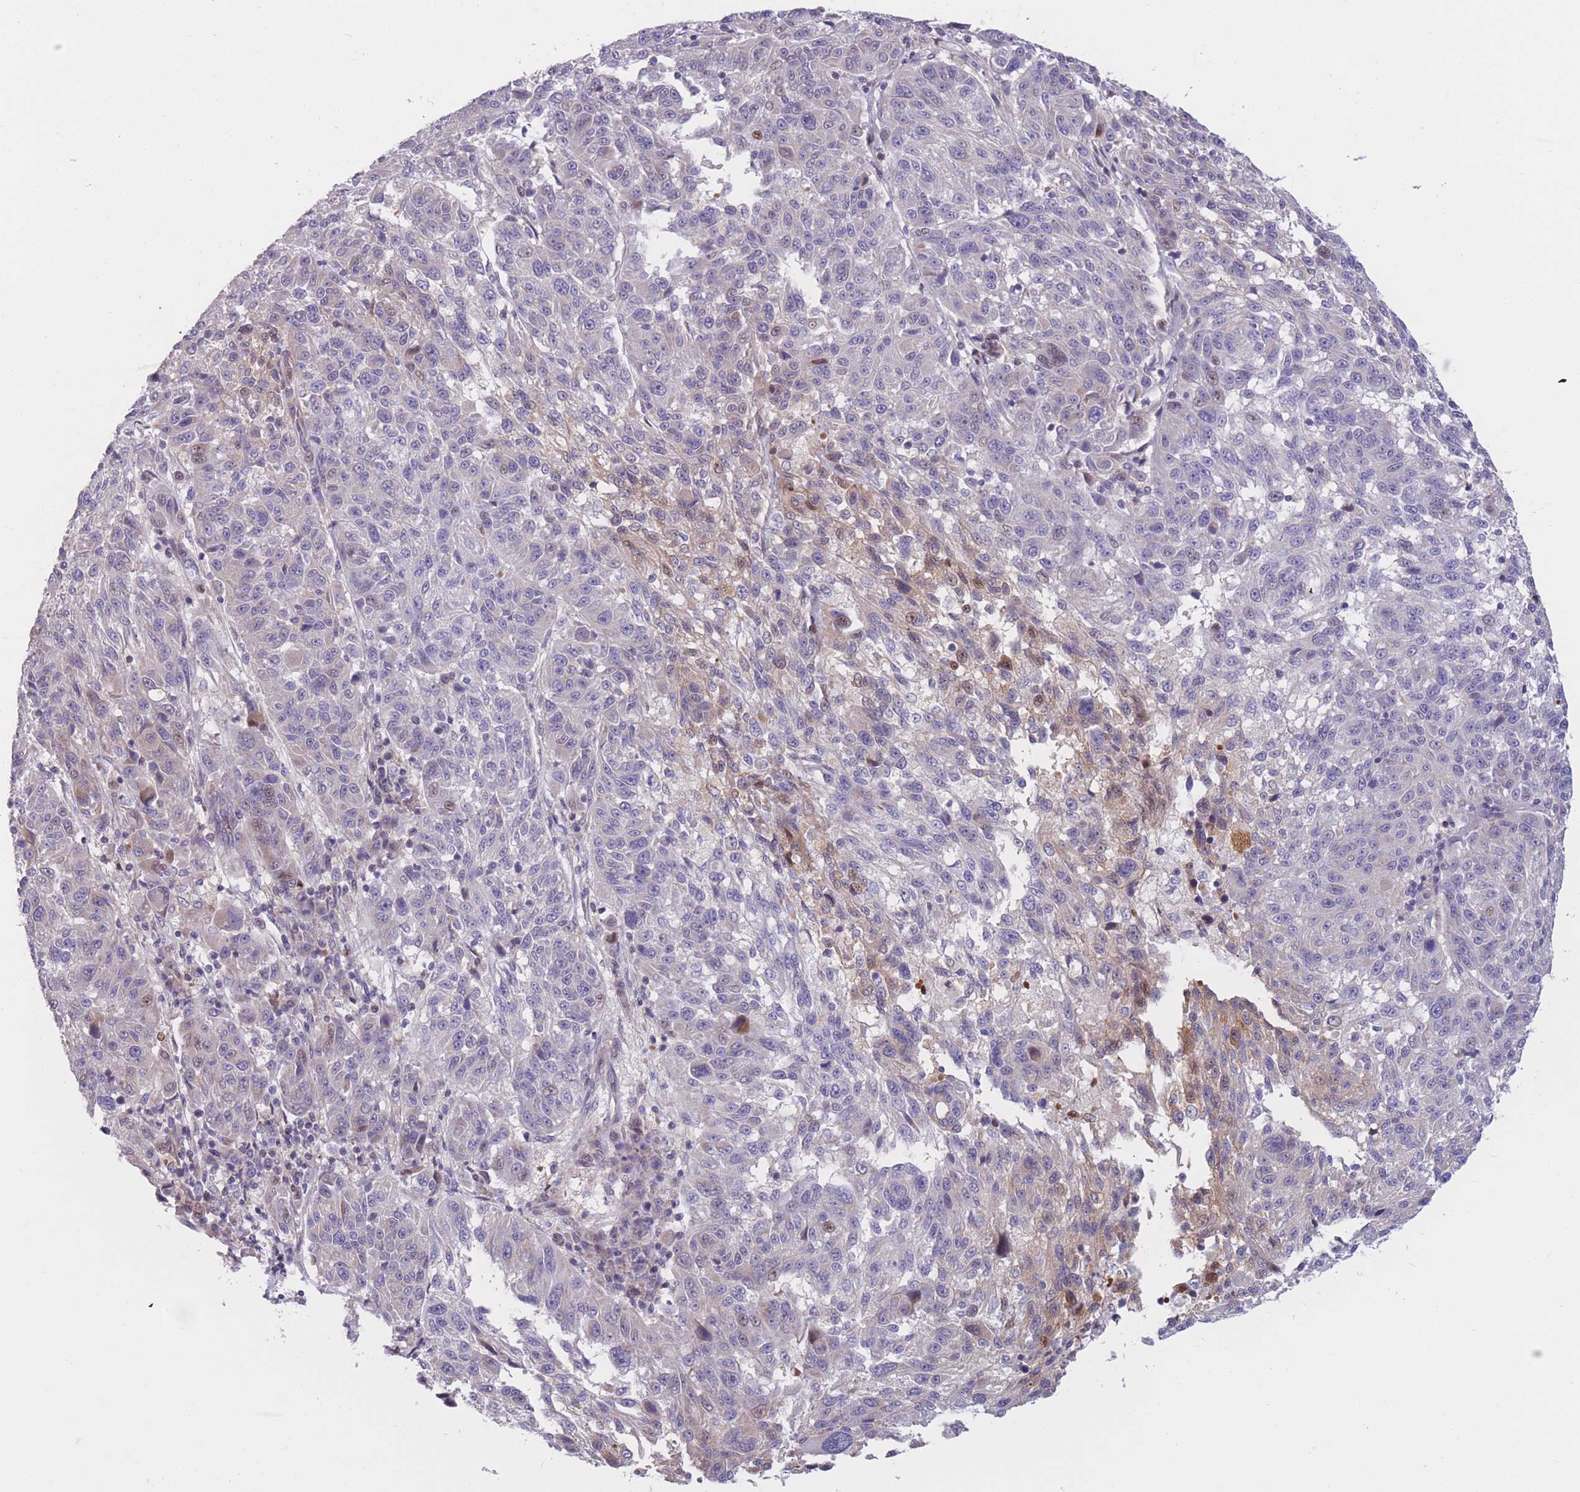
{"staining": {"intensity": "weak", "quantity": "<25%", "location": "cytoplasmic/membranous"}, "tissue": "melanoma", "cell_type": "Tumor cells", "image_type": "cancer", "snomed": [{"axis": "morphology", "description": "Malignant melanoma, NOS"}, {"axis": "topography", "description": "Skin"}], "caption": "This photomicrograph is of melanoma stained with immunohistochemistry (IHC) to label a protein in brown with the nuclei are counter-stained blue. There is no expression in tumor cells.", "gene": "PDE4A", "patient": {"sex": "male", "age": 53}}